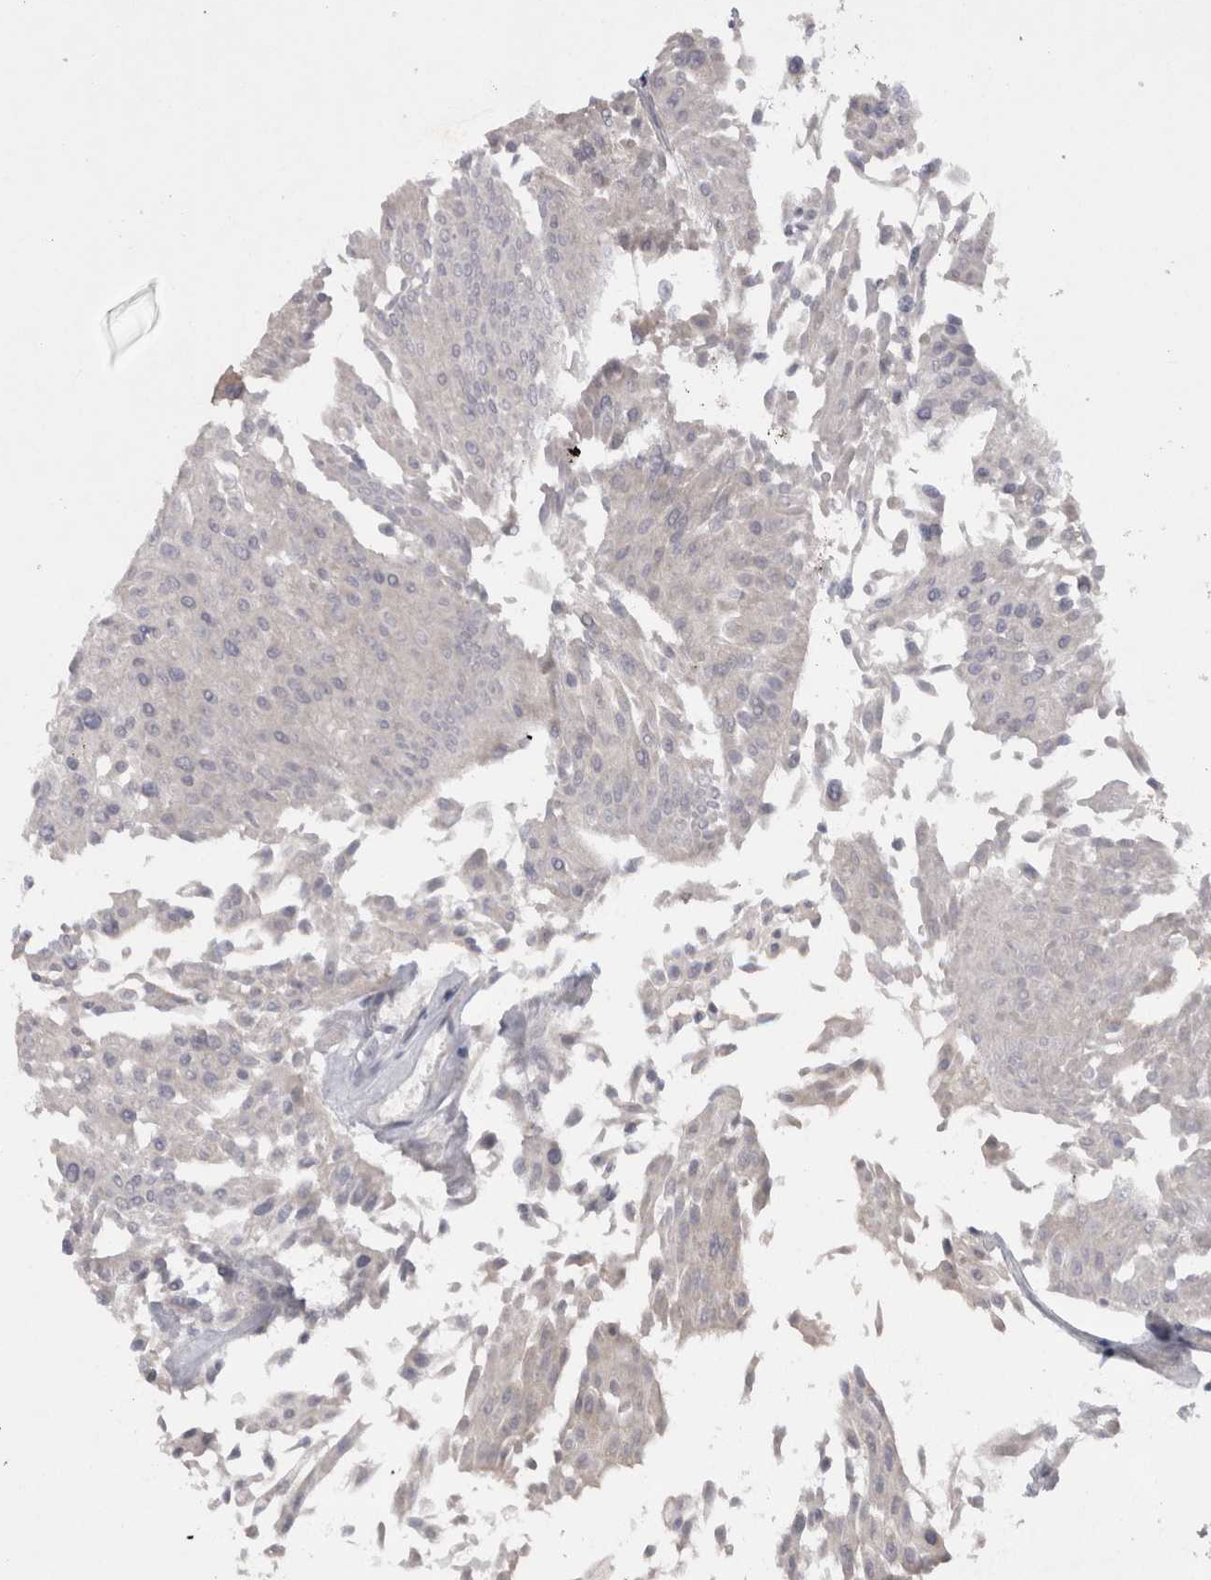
{"staining": {"intensity": "negative", "quantity": "none", "location": "none"}, "tissue": "urothelial cancer", "cell_type": "Tumor cells", "image_type": "cancer", "snomed": [{"axis": "morphology", "description": "Urothelial carcinoma, Low grade"}, {"axis": "topography", "description": "Urinary bladder"}], "caption": "The IHC image has no significant staining in tumor cells of urothelial cancer tissue. (Stains: DAB (3,3'-diaminobenzidine) immunohistochemistry with hematoxylin counter stain, Microscopy: brightfield microscopy at high magnification).", "gene": "LRRC40", "patient": {"sex": "male", "age": 67}}